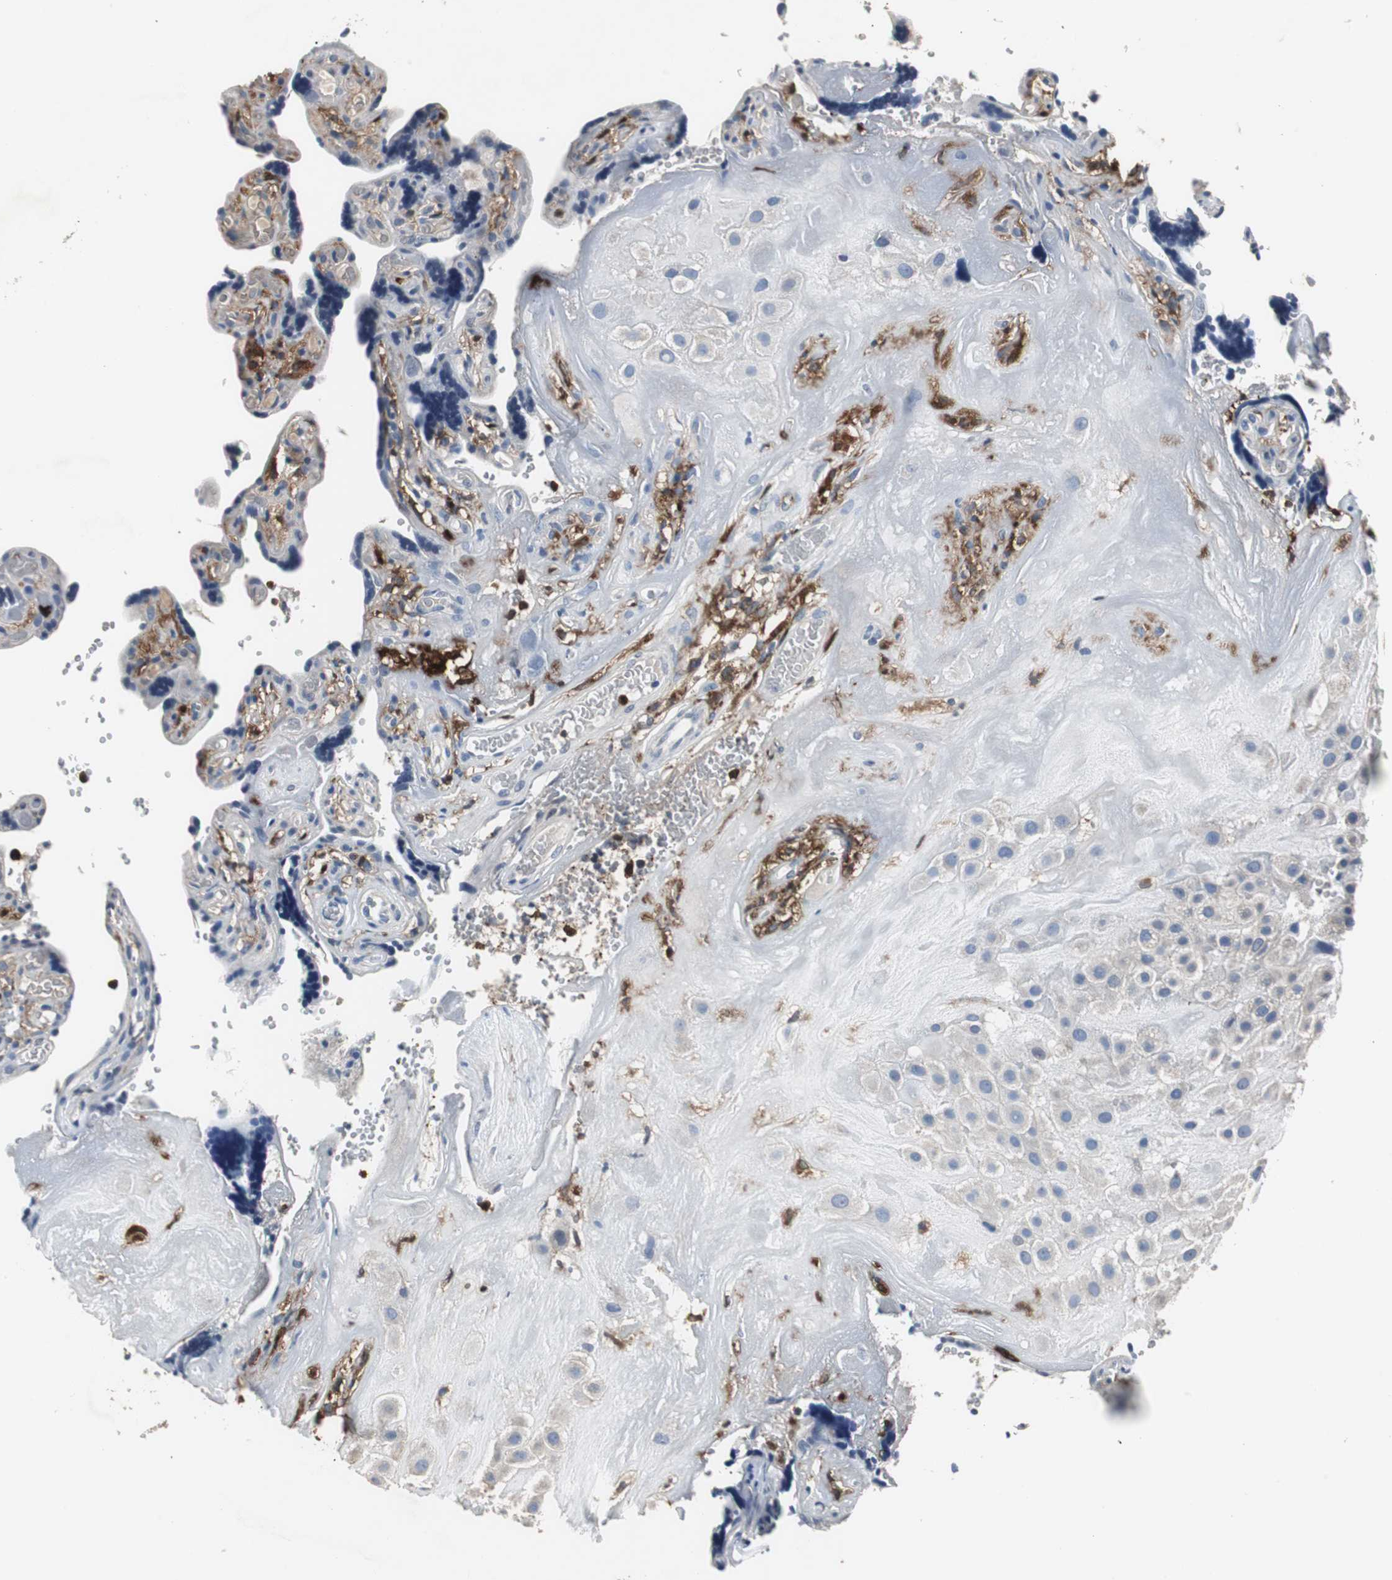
{"staining": {"intensity": "negative", "quantity": "none", "location": "none"}, "tissue": "placenta", "cell_type": "Decidual cells", "image_type": "normal", "snomed": [{"axis": "morphology", "description": "Normal tissue, NOS"}, {"axis": "topography", "description": "Placenta"}], "caption": "Unremarkable placenta was stained to show a protein in brown. There is no significant expression in decidual cells. The staining is performed using DAB brown chromogen with nuclei counter-stained in using hematoxylin.", "gene": "NCF2", "patient": {"sex": "female", "age": 30}}